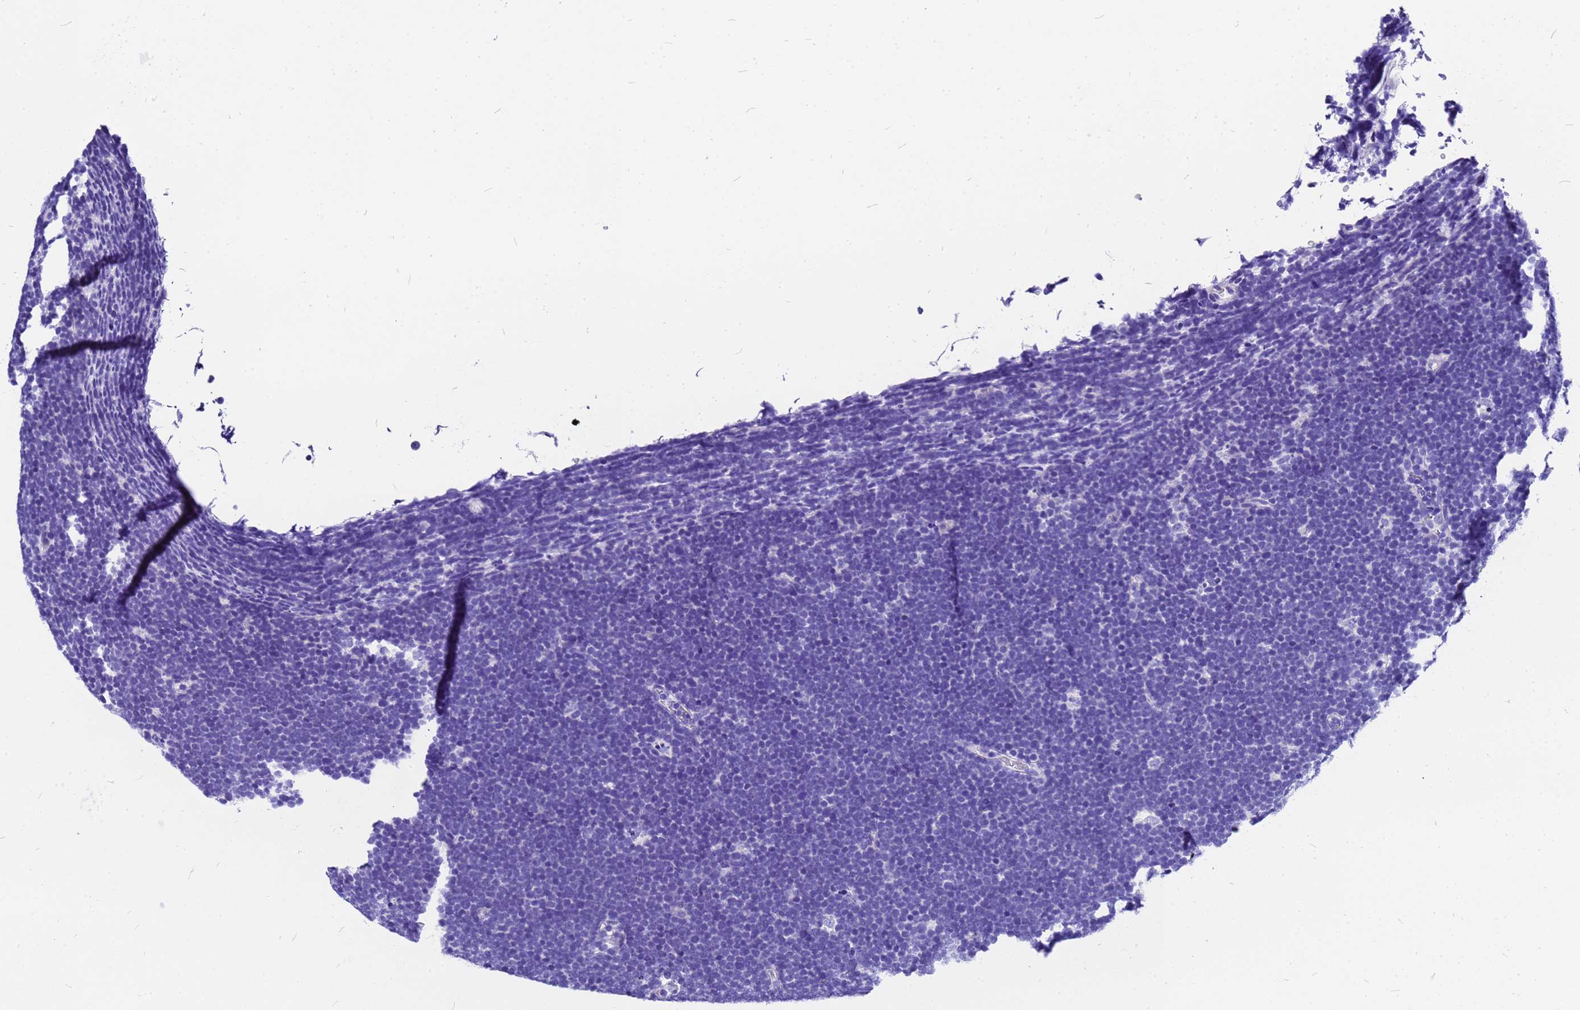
{"staining": {"intensity": "negative", "quantity": "none", "location": "none"}, "tissue": "lymphoma", "cell_type": "Tumor cells", "image_type": "cancer", "snomed": [{"axis": "morphology", "description": "Malignant lymphoma, non-Hodgkin's type, High grade"}, {"axis": "topography", "description": "Lymph node"}], "caption": "Tumor cells show no significant staining in high-grade malignant lymphoma, non-Hodgkin's type.", "gene": "HERC4", "patient": {"sex": "male", "age": 13}}